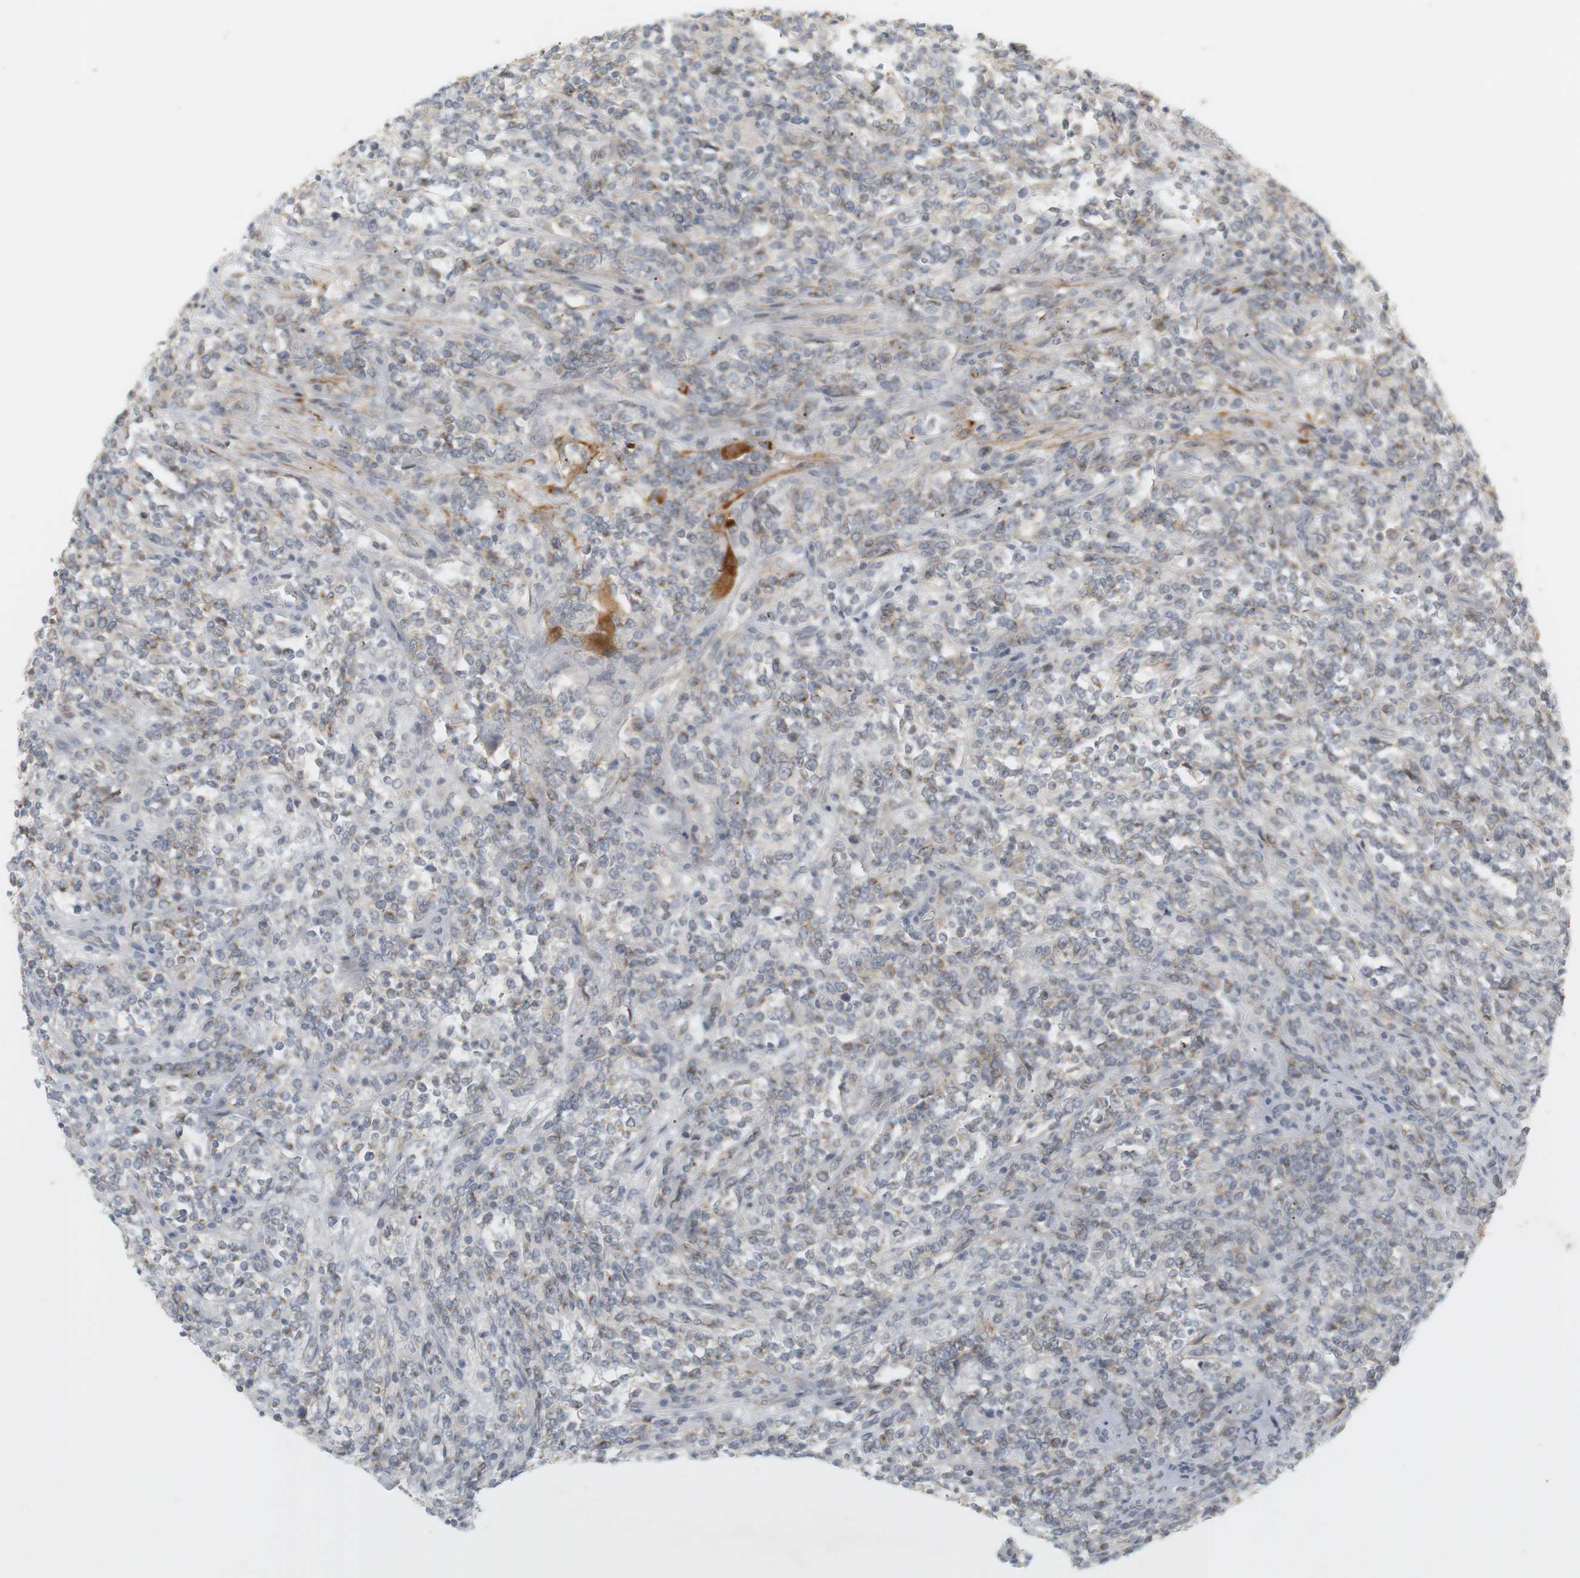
{"staining": {"intensity": "negative", "quantity": "none", "location": "none"}, "tissue": "lymphoma", "cell_type": "Tumor cells", "image_type": "cancer", "snomed": [{"axis": "morphology", "description": "Malignant lymphoma, non-Hodgkin's type, High grade"}, {"axis": "topography", "description": "Soft tissue"}], "caption": "Micrograph shows no protein expression in tumor cells of lymphoma tissue.", "gene": "RTN3", "patient": {"sex": "male", "age": 18}}